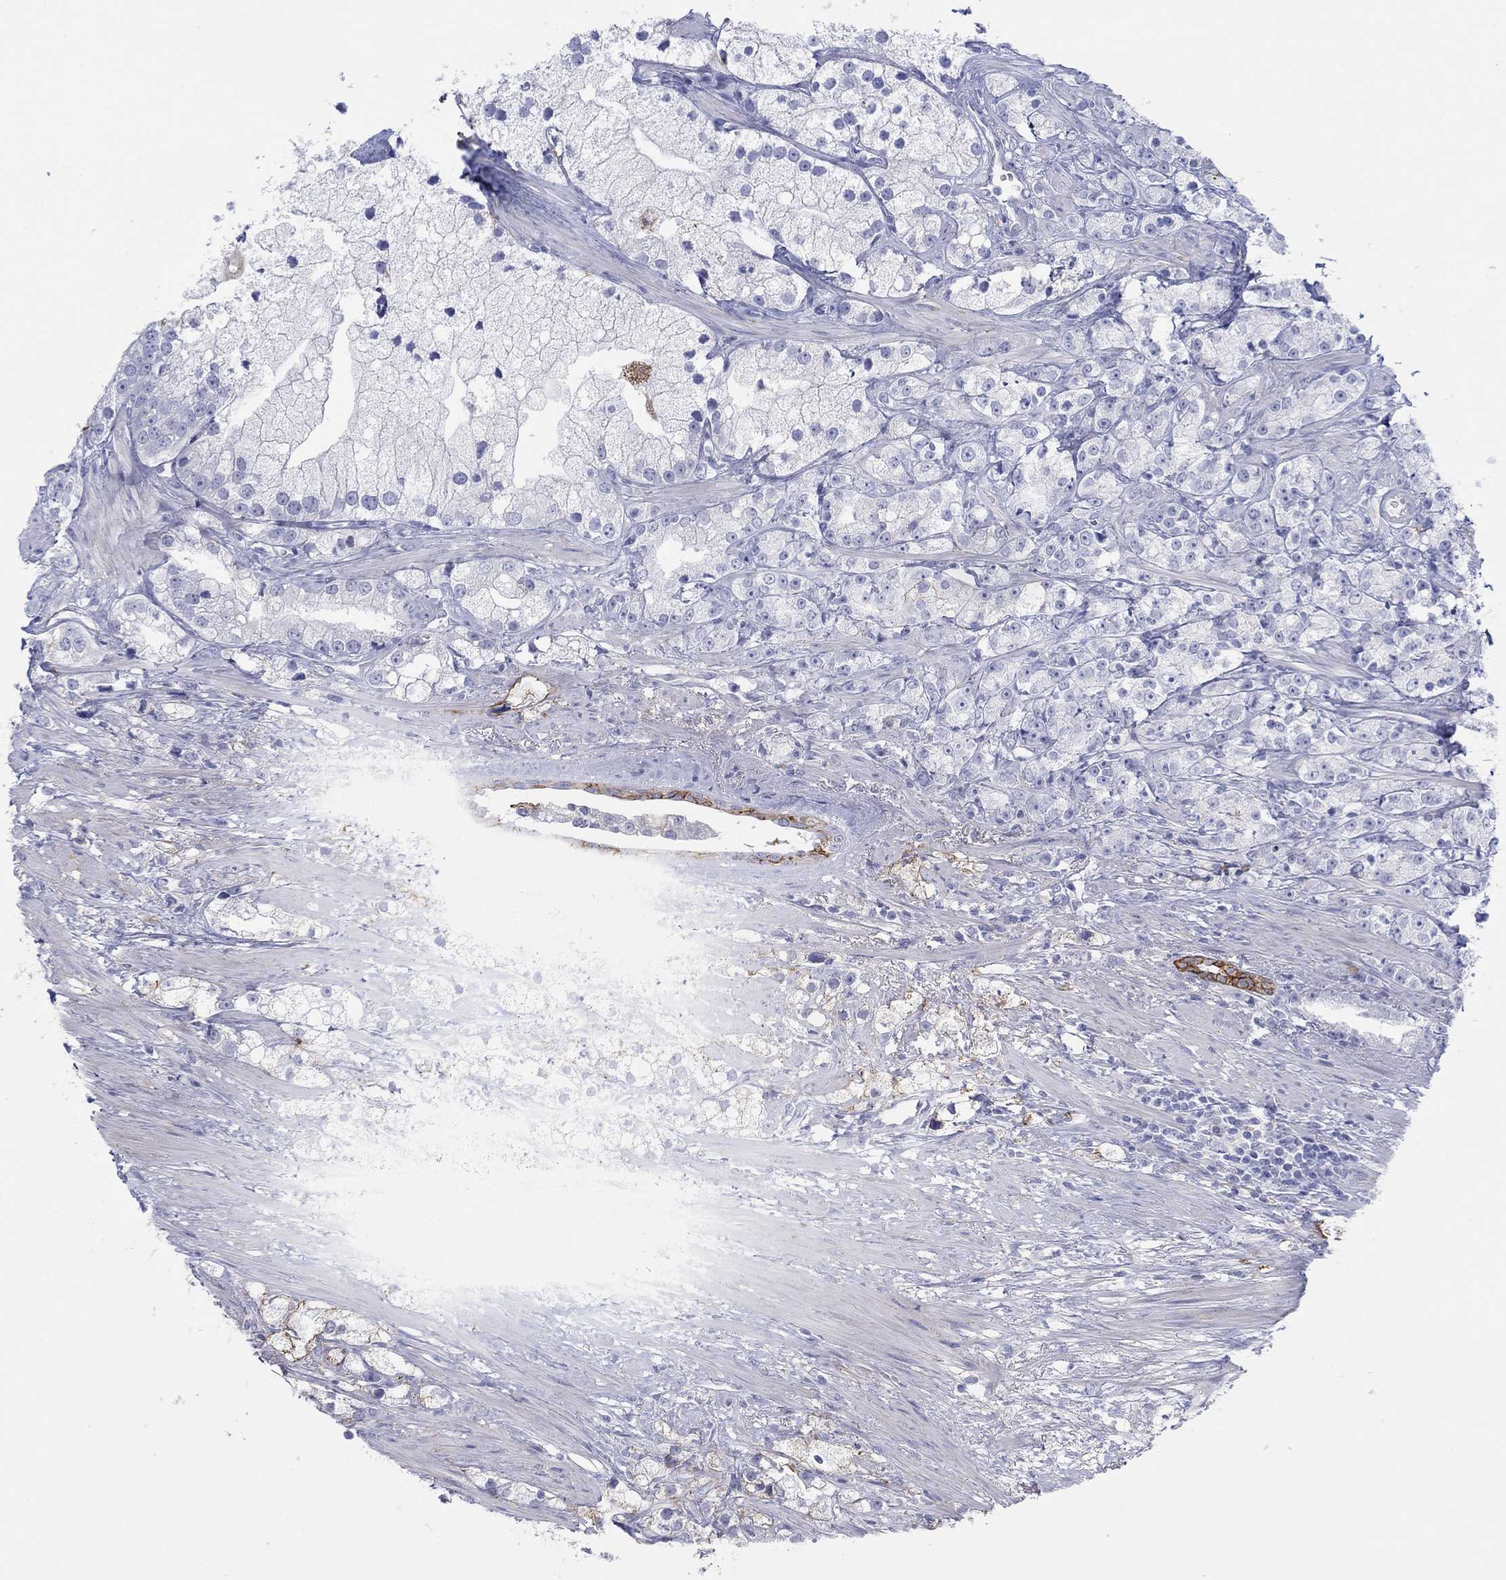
{"staining": {"intensity": "strong", "quantity": "<25%", "location": "cytoplasmic/membranous"}, "tissue": "prostate cancer", "cell_type": "Tumor cells", "image_type": "cancer", "snomed": [{"axis": "morphology", "description": "Adenocarcinoma, NOS"}, {"axis": "topography", "description": "Prostate and seminal vesicle, NOS"}, {"axis": "topography", "description": "Prostate"}], "caption": "Protein staining of prostate cancer (adenocarcinoma) tissue reveals strong cytoplasmic/membranous expression in about <25% of tumor cells.", "gene": "ATP1B1", "patient": {"sex": "male", "age": 79}}